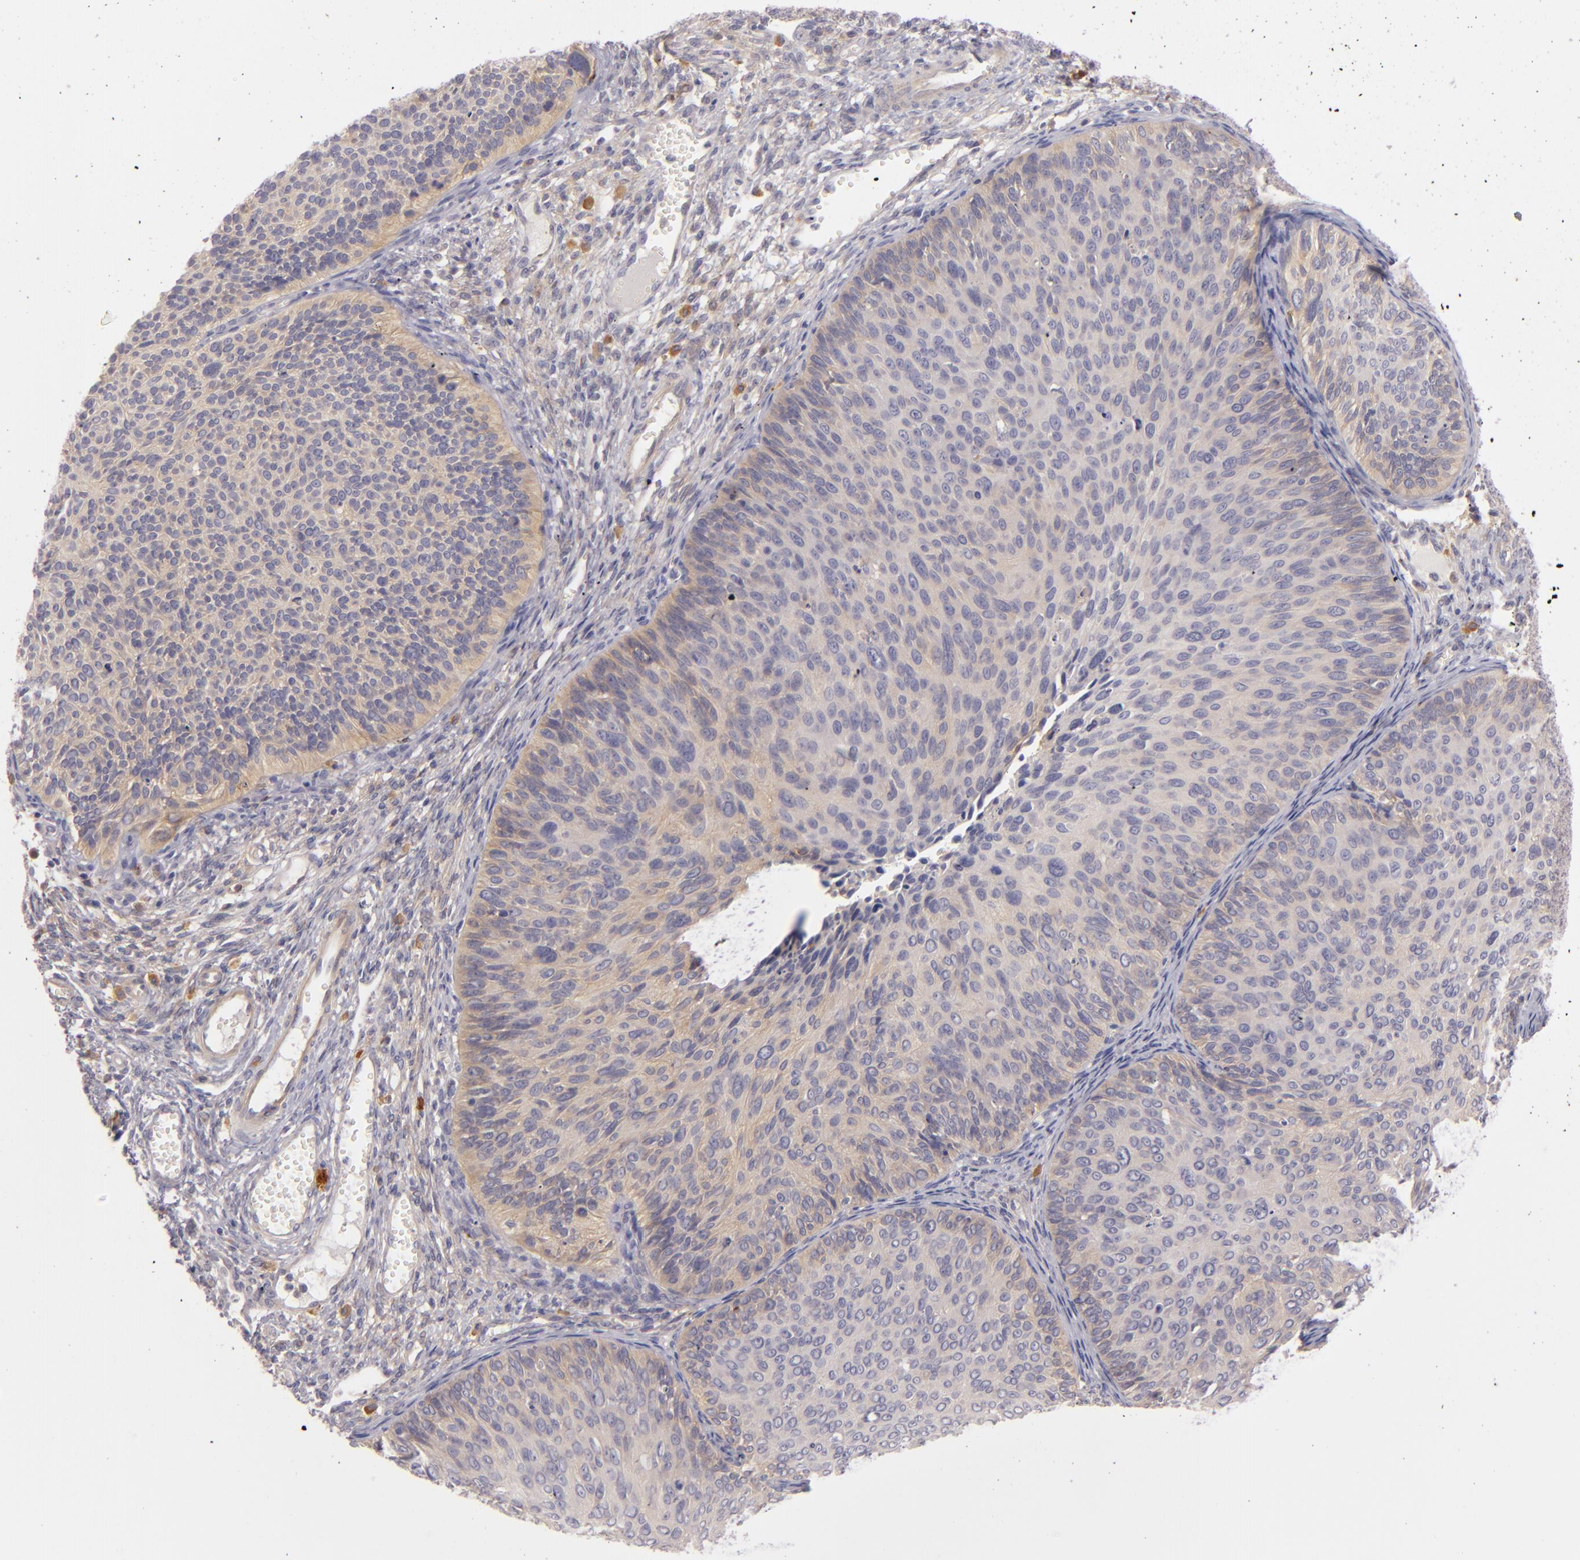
{"staining": {"intensity": "weak", "quantity": "<25%", "location": "cytoplasmic/membranous"}, "tissue": "cervical cancer", "cell_type": "Tumor cells", "image_type": "cancer", "snomed": [{"axis": "morphology", "description": "Squamous cell carcinoma, NOS"}, {"axis": "topography", "description": "Cervix"}], "caption": "Tumor cells are negative for protein expression in human cervical cancer.", "gene": "CD83", "patient": {"sex": "female", "age": 36}}